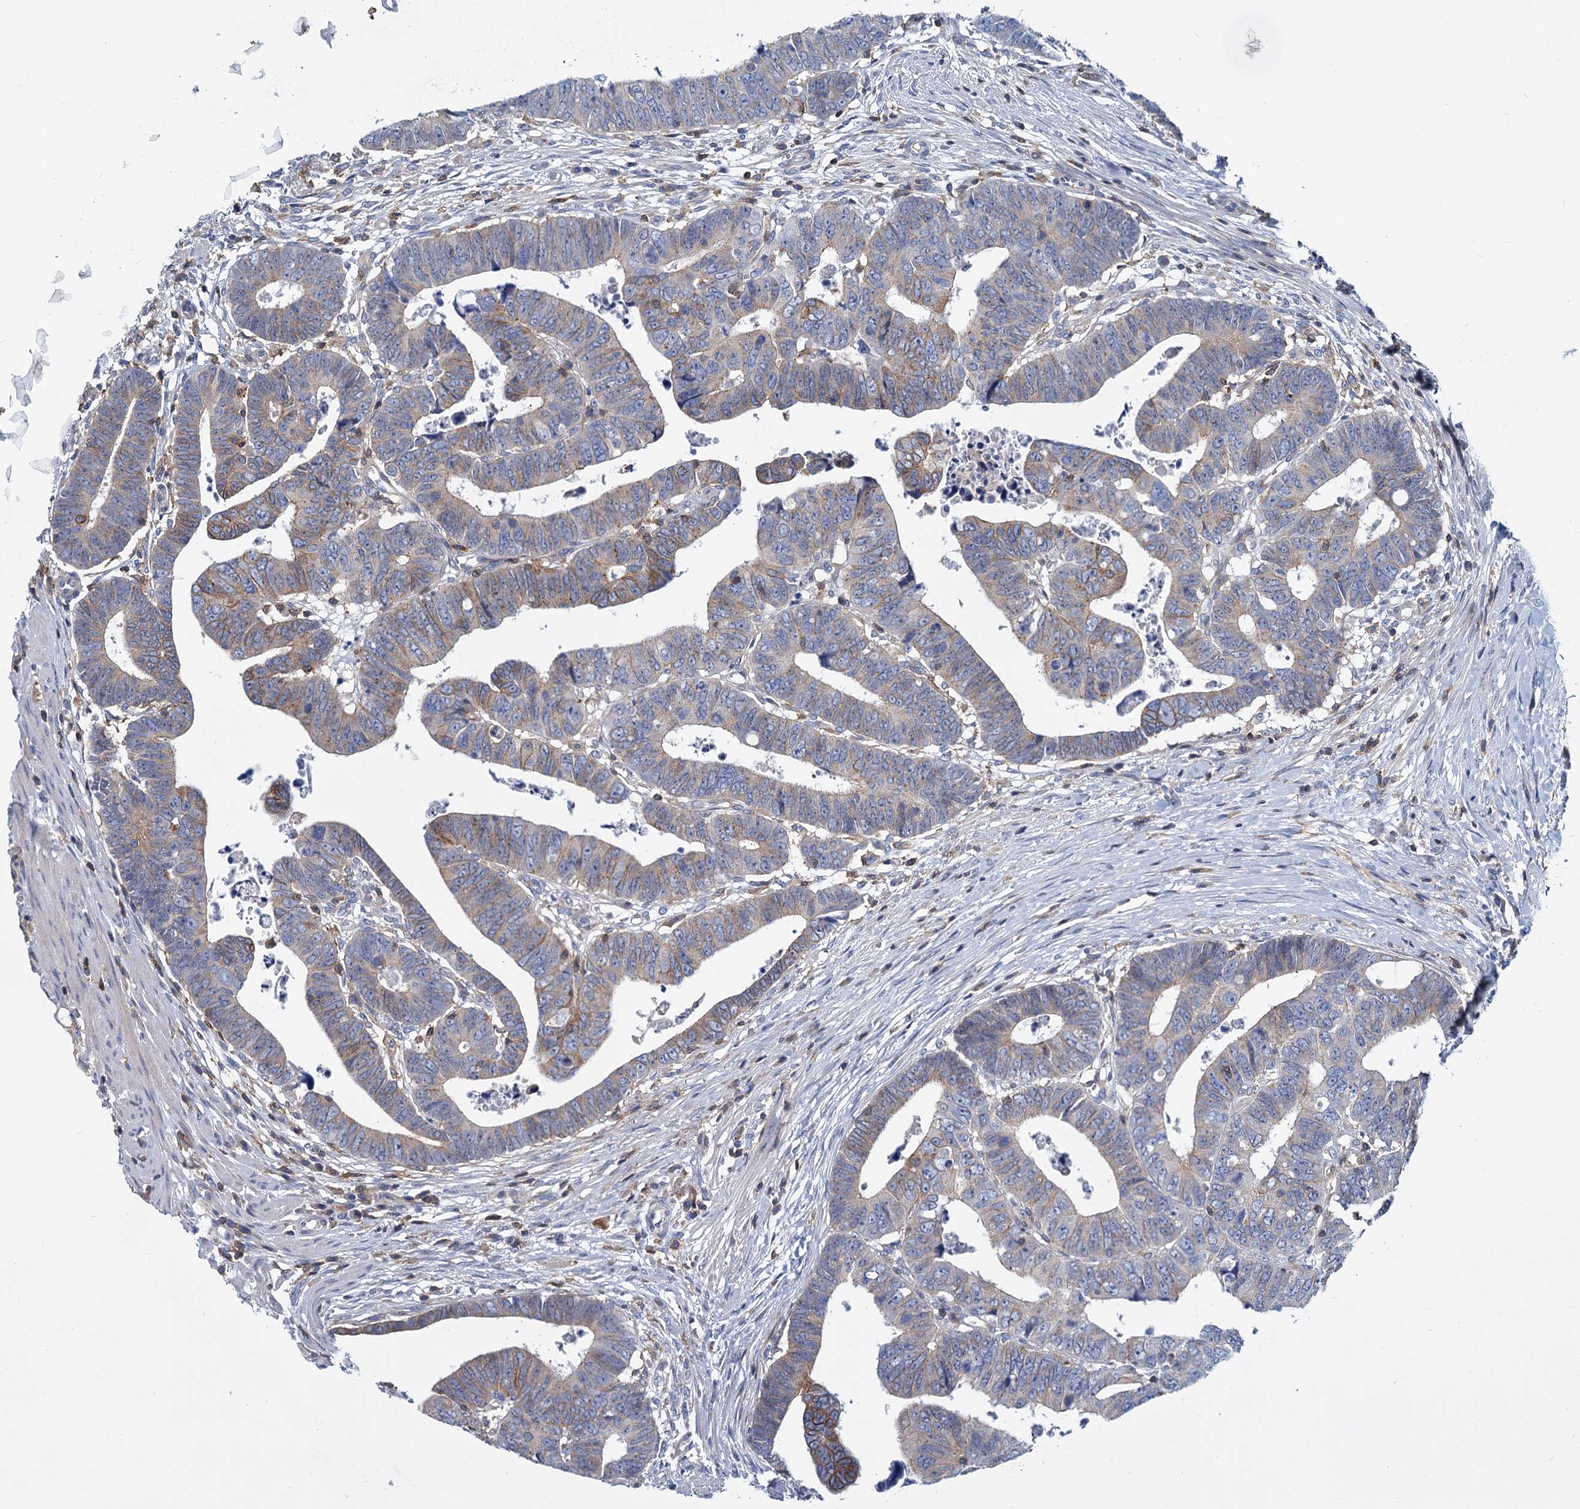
{"staining": {"intensity": "moderate", "quantity": "<25%", "location": "cytoplasmic/membranous"}, "tissue": "colorectal cancer", "cell_type": "Tumor cells", "image_type": "cancer", "snomed": [{"axis": "morphology", "description": "Normal tissue, NOS"}, {"axis": "morphology", "description": "Adenocarcinoma, NOS"}, {"axis": "topography", "description": "Rectum"}], "caption": "Immunohistochemical staining of adenocarcinoma (colorectal) reveals moderate cytoplasmic/membranous protein staining in about <25% of tumor cells.", "gene": "LRCH4", "patient": {"sex": "female", "age": 65}}